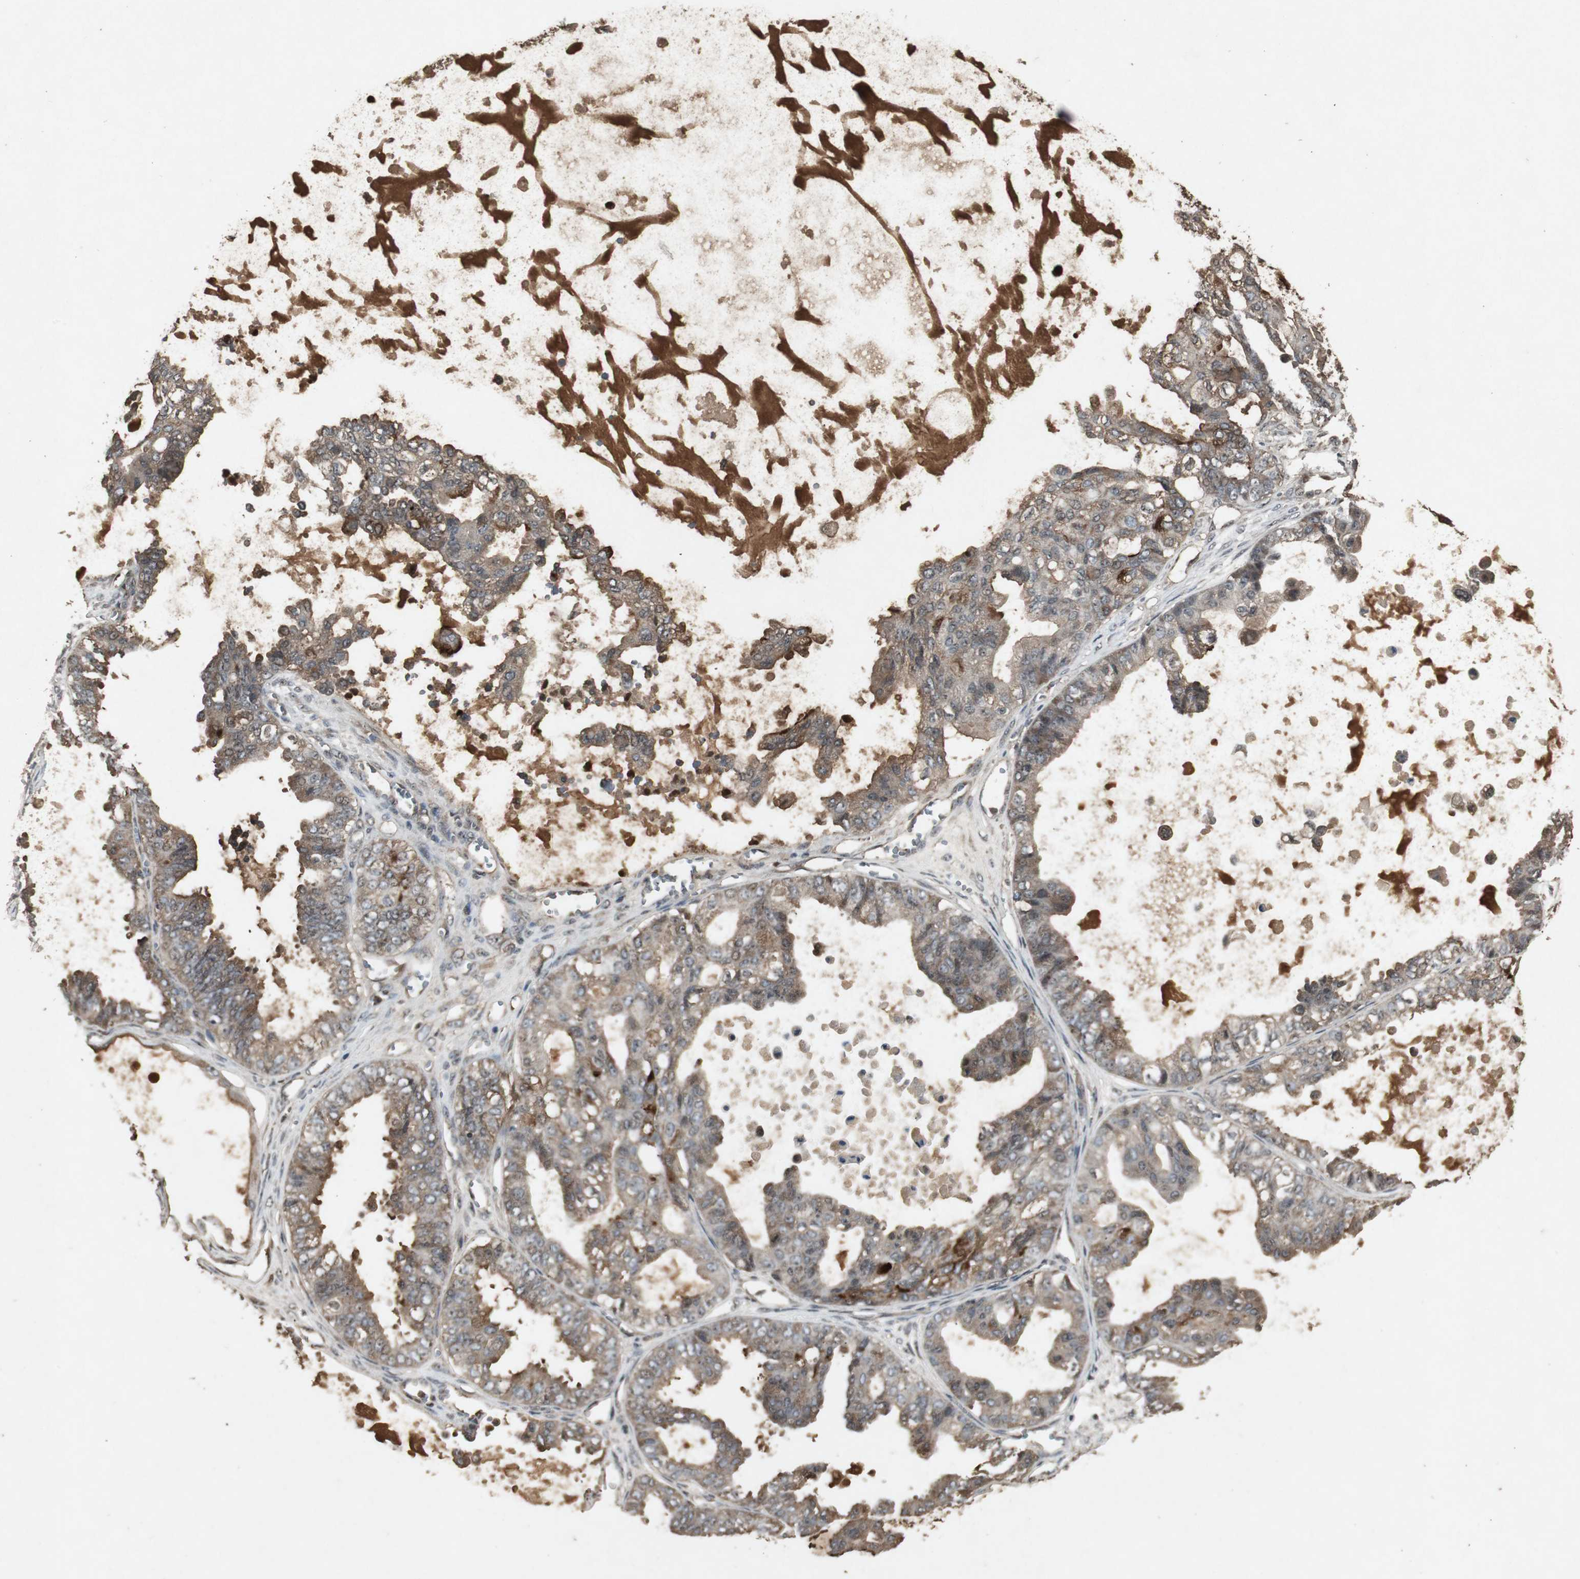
{"staining": {"intensity": "moderate", "quantity": ">75%", "location": "cytoplasmic/membranous"}, "tissue": "ovarian cancer", "cell_type": "Tumor cells", "image_type": "cancer", "snomed": [{"axis": "morphology", "description": "Carcinoma, NOS"}, {"axis": "morphology", "description": "Carcinoma, endometroid"}, {"axis": "topography", "description": "Ovary"}], "caption": "Moderate cytoplasmic/membranous positivity for a protein is present in about >75% of tumor cells of ovarian cancer (endometroid carcinoma) using immunohistochemistry (IHC).", "gene": "EMX1", "patient": {"sex": "female", "age": 50}}